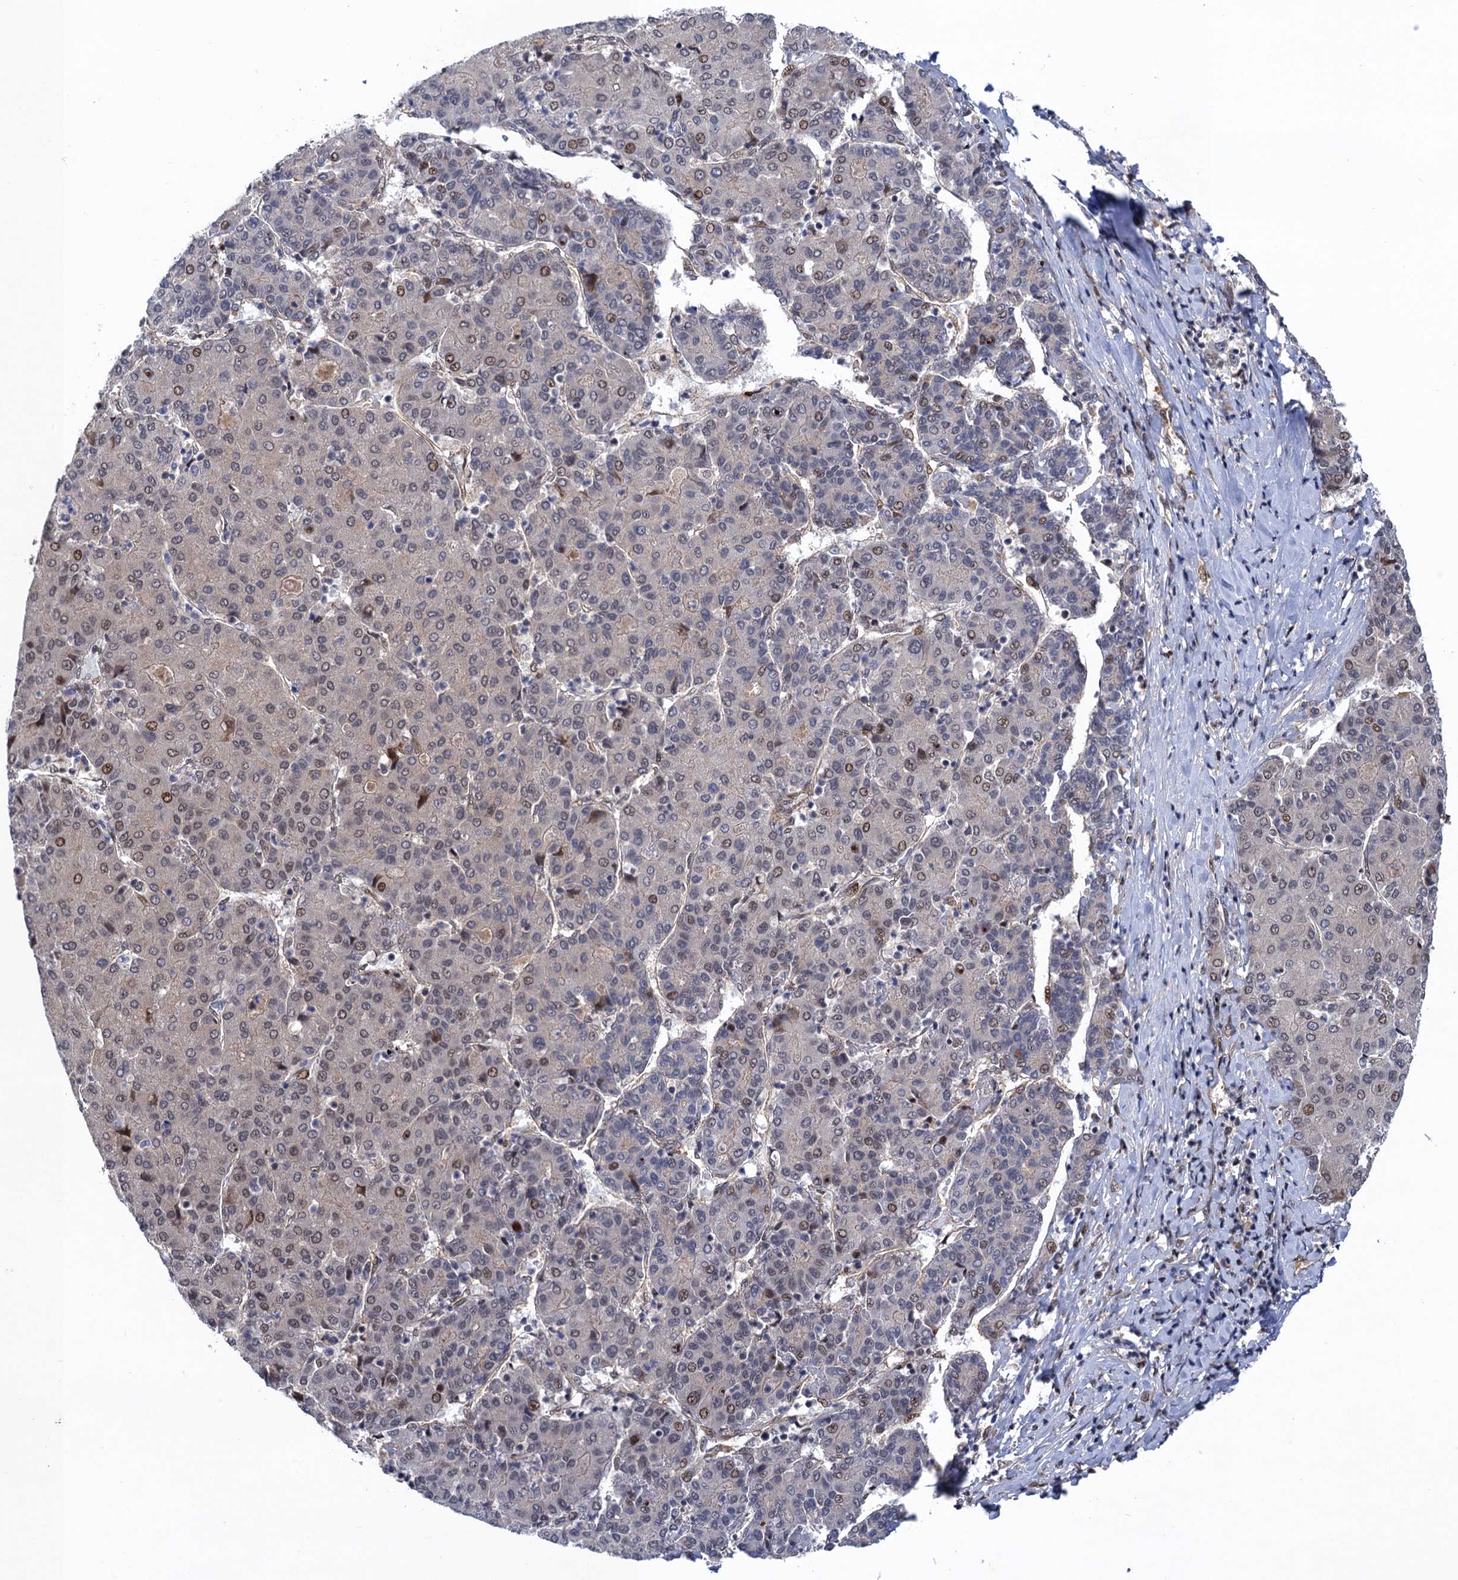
{"staining": {"intensity": "moderate", "quantity": "<25%", "location": "nuclear"}, "tissue": "liver cancer", "cell_type": "Tumor cells", "image_type": "cancer", "snomed": [{"axis": "morphology", "description": "Carcinoma, Hepatocellular, NOS"}, {"axis": "topography", "description": "Liver"}], "caption": "The micrograph displays immunohistochemical staining of liver hepatocellular carcinoma. There is moderate nuclear positivity is present in approximately <25% of tumor cells. The protein of interest is stained brown, and the nuclei are stained in blue (DAB (3,3'-diaminobenzidine) IHC with brightfield microscopy, high magnification).", "gene": "NEK8", "patient": {"sex": "male", "age": 65}}